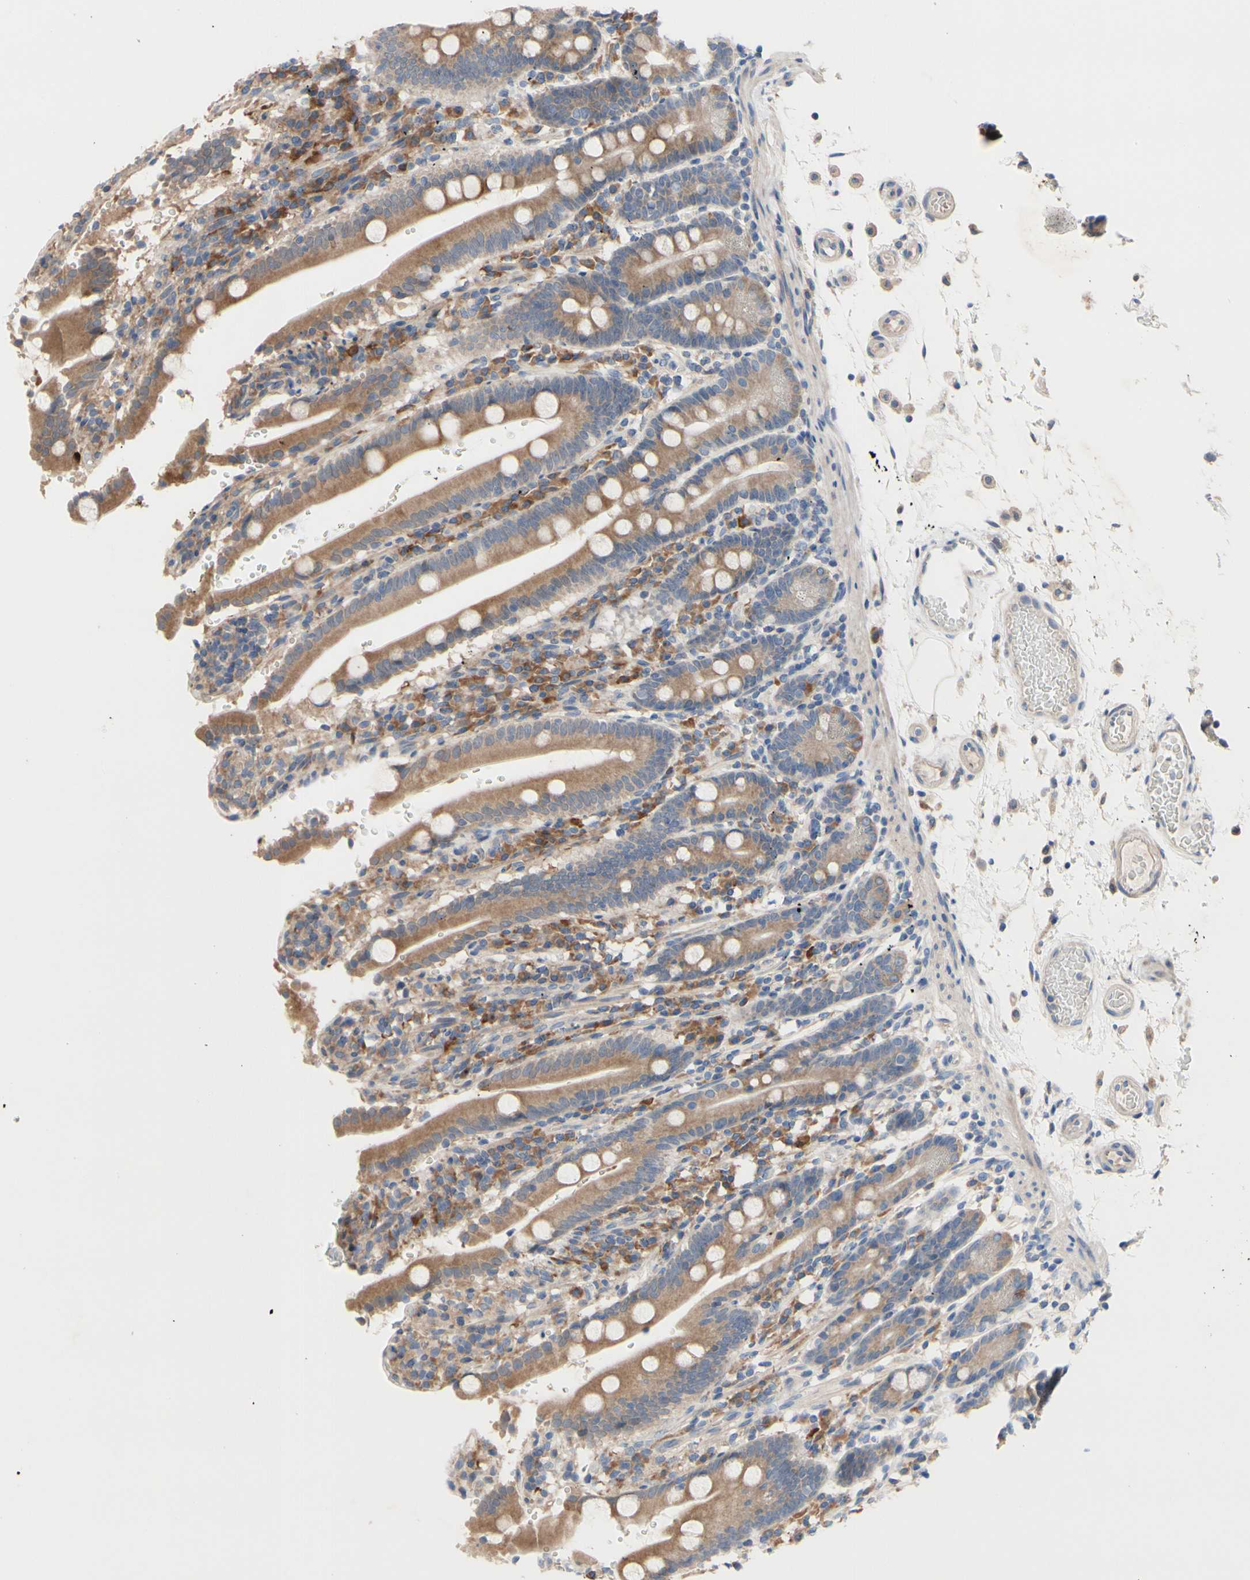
{"staining": {"intensity": "moderate", "quantity": ">75%", "location": "cytoplasmic/membranous"}, "tissue": "duodenum", "cell_type": "Glandular cells", "image_type": "normal", "snomed": [{"axis": "morphology", "description": "Normal tissue, NOS"}, {"axis": "topography", "description": "Small intestine, NOS"}], "caption": "This photomicrograph demonstrates IHC staining of unremarkable duodenum, with medium moderate cytoplasmic/membranous staining in approximately >75% of glandular cells.", "gene": "TTC14", "patient": {"sex": "female", "age": 71}}